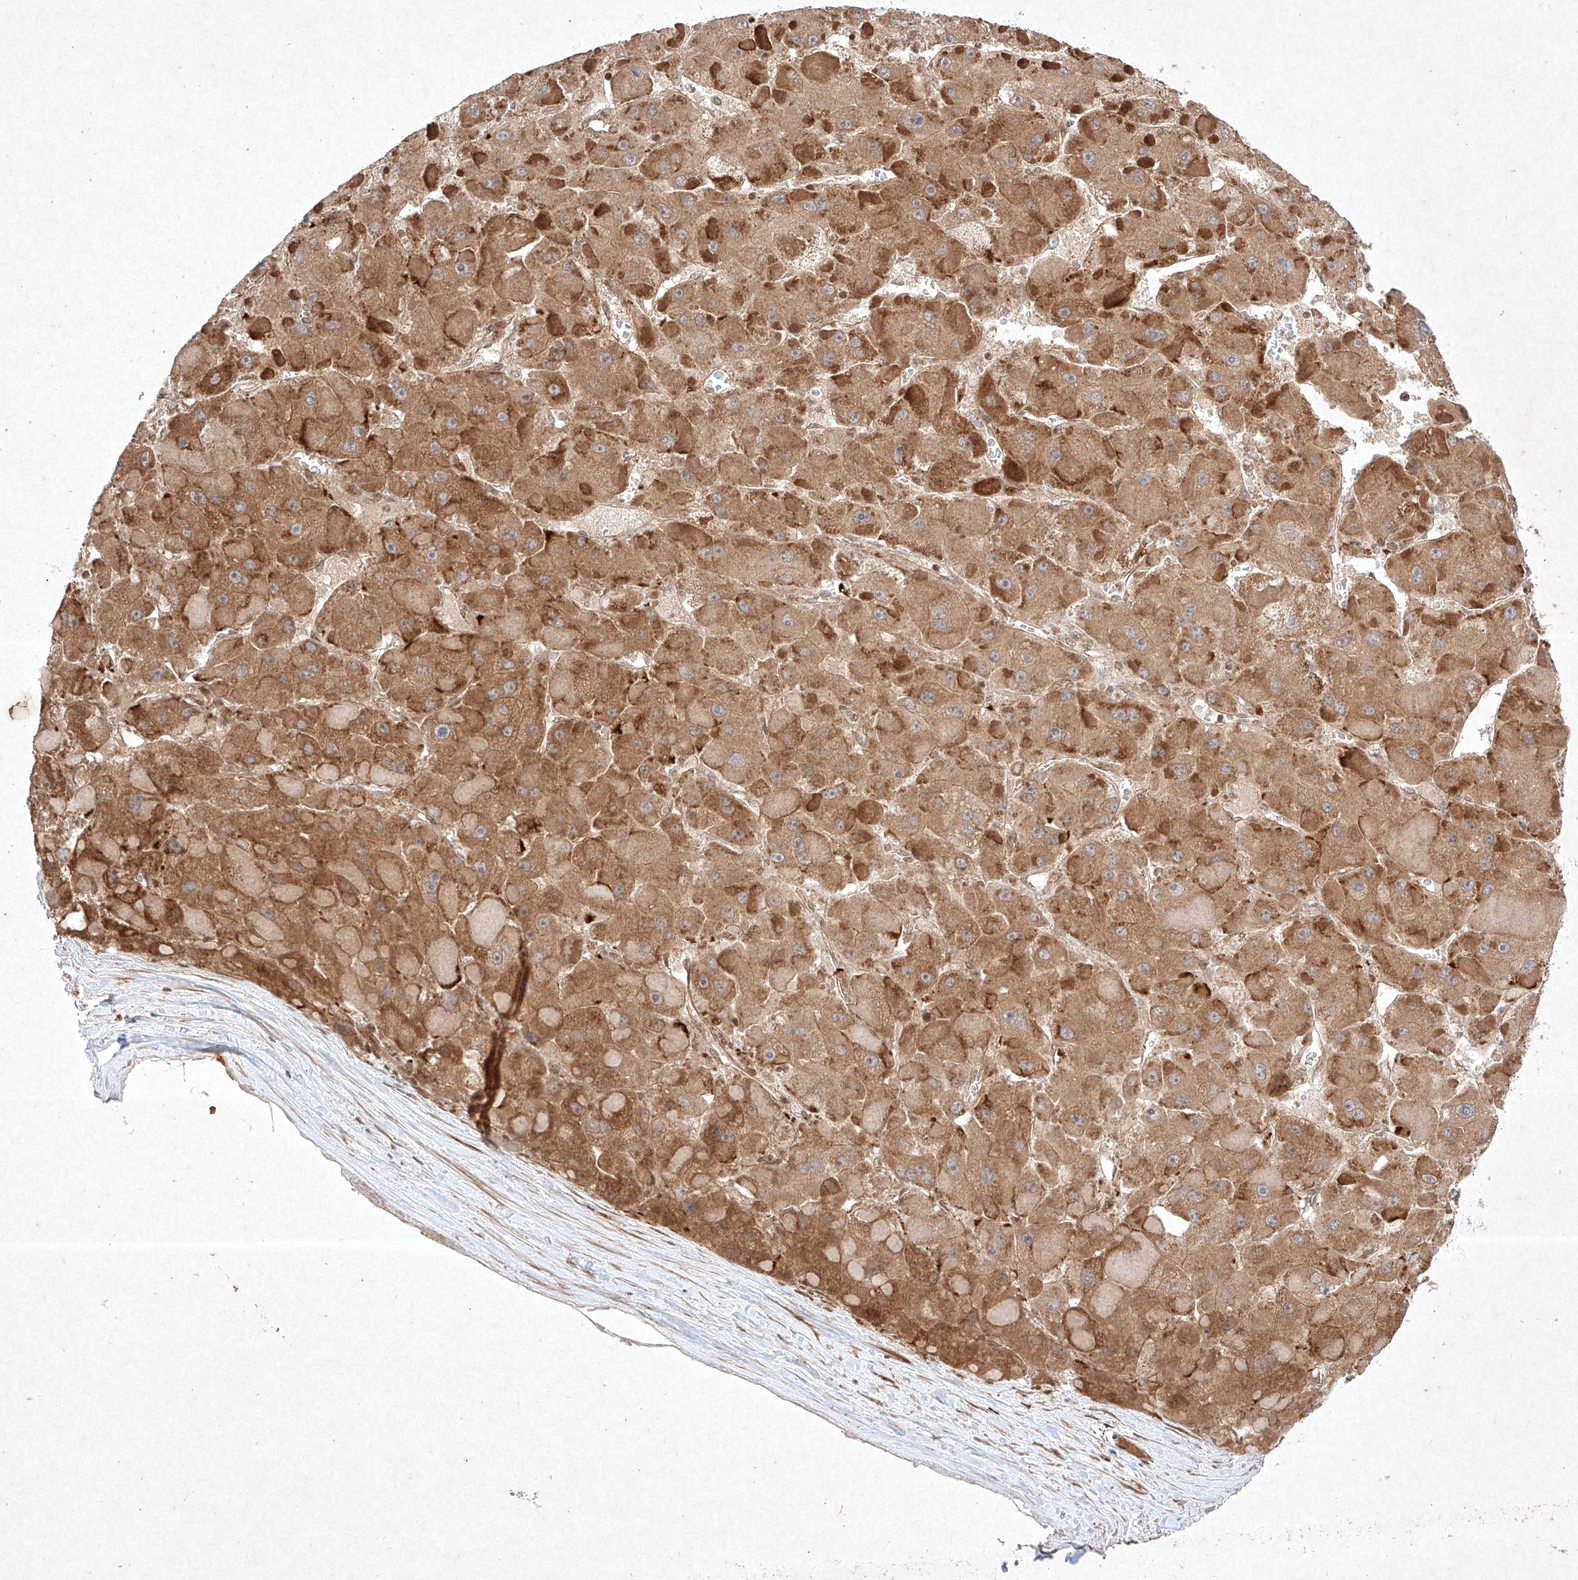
{"staining": {"intensity": "moderate", "quantity": ">75%", "location": "cytoplasmic/membranous"}, "tissue": "liver cancer", "cell_type": "Tumor cells", "image_type": "cancer", "snomed": [{"axis": "morphology", "description": "Carcinoma, Hepatocellular, NOS"}, {"axis": "topography", "description": "Liver"}], "caption": "Moderate cytoplasmic/membranous expression for a protein is identified in approximately >75% of tumor cells of liver cancer using immunohistochemistry.", "gene": "RNF31", "patient": {"sex": "female", "age": 73}}